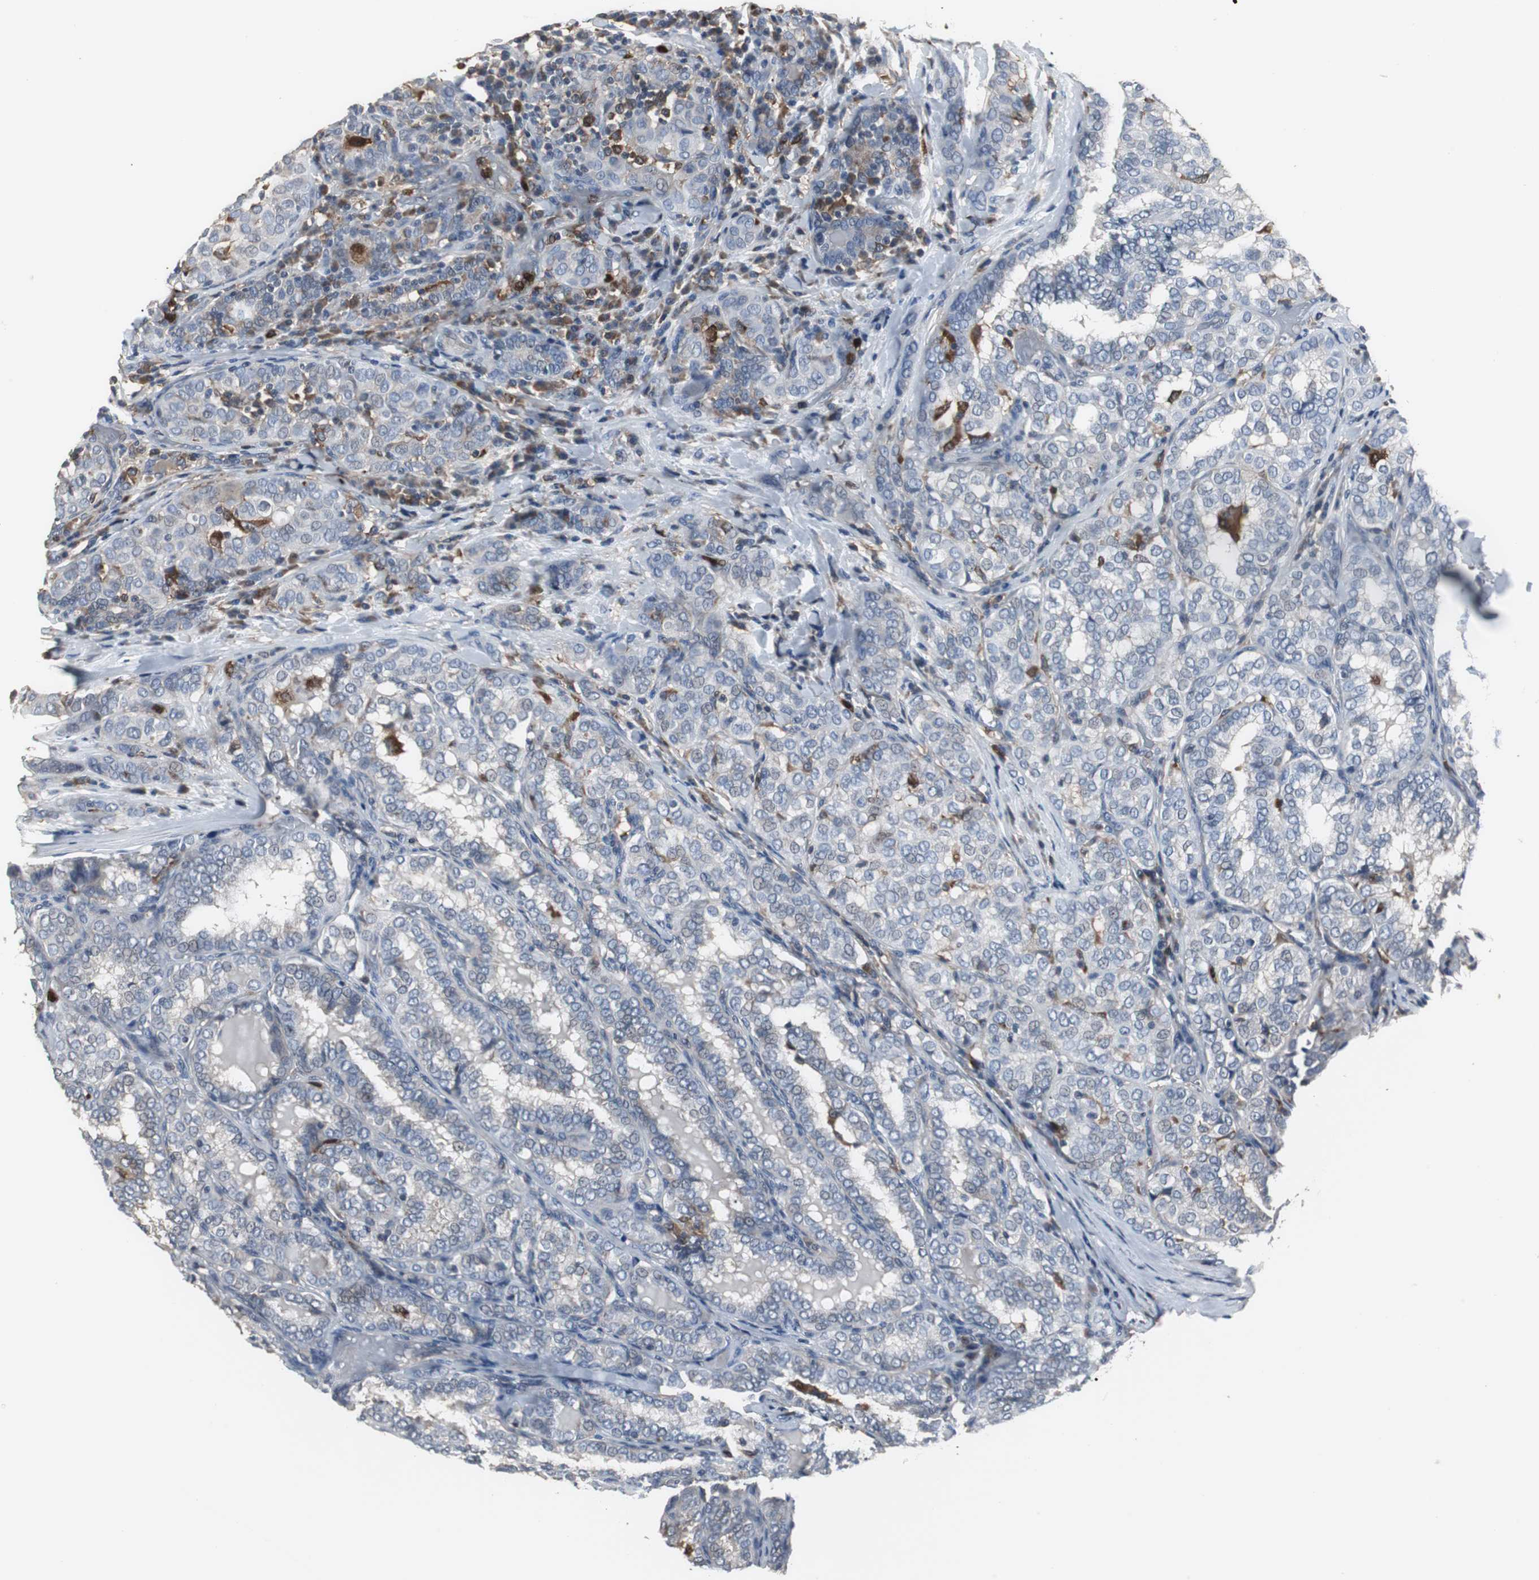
{"staining": {"intensity": "negative", "quantity": "none", "location": "none"}, "tissue": "thyroid cancer", "cell_type": "Tumor cells", "image_type": "cancer", "snomed": [{"axis": "morphology", "description": "Papillary adenocarcinoma, NOS"}, {"axis": "topography", "description": "Thyroid gland"}], "caption": "IHC of thyroid cancer (papillary adenocarcinoma) reveals no expression in tumor cells.", "gene": "NCF2", "patient": {"sex": "female", "age": 30}}